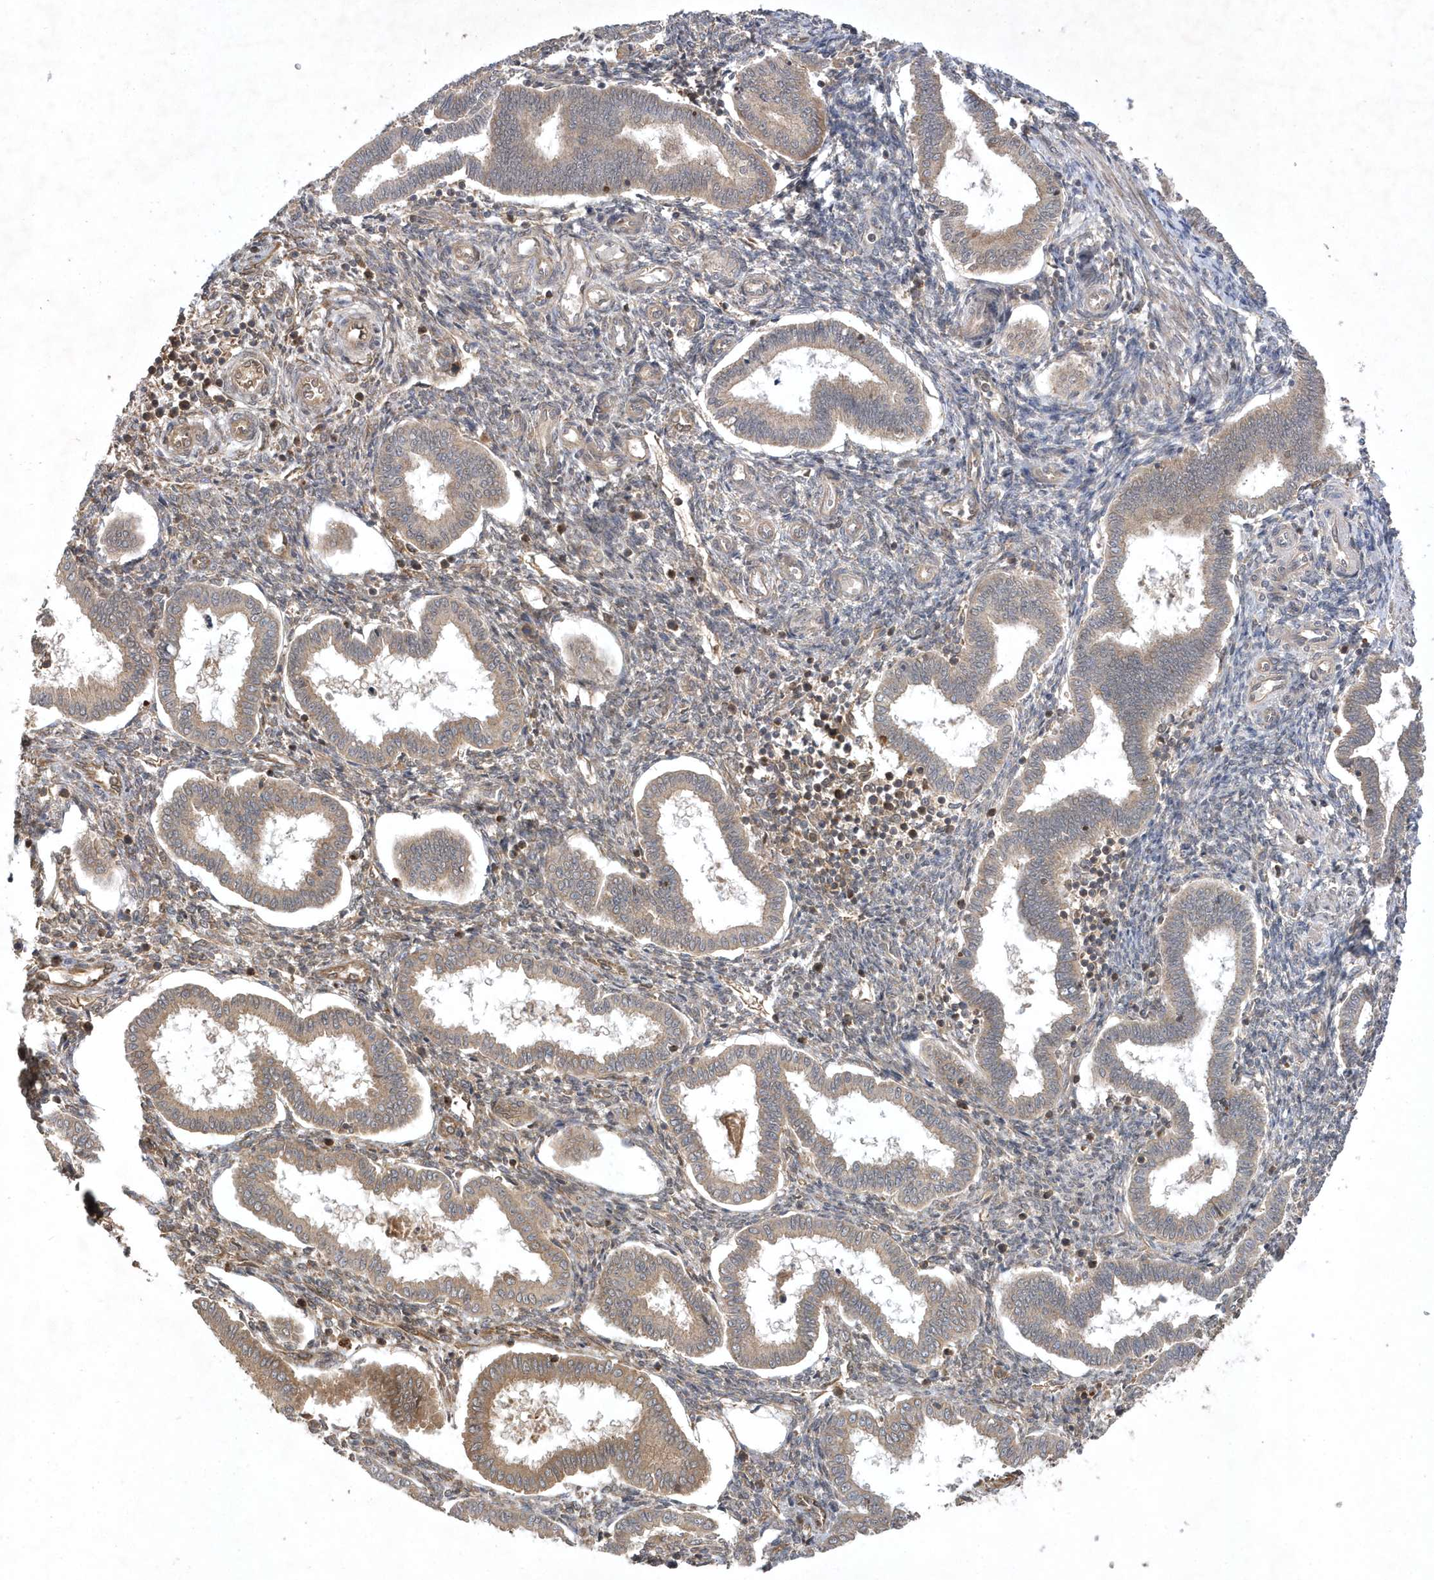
{"staining": {"intensity": "moderate", "quantity": "25%-75%", "location": "cytoplasmic/membranous"}, "tissue": "endometrium", "cell_type": "Cells in endometrial stroma", "image_type": "normal", "snomed": [{"axis": "morphology", "description": "Normal tissue, NOS"}, {"axis": "topography", "description": "Endometrium"}], "caption": "Immunohistochemical staining of unremarkable human endometrium exhibits 25%-75% levels of moderate cytoplasmic/membranous protein staining in approximately 25%-75% of cells in endometrial stroma. (Brightfield microscopy of DAB IHC at high magnification).", "gene": "GFM2", "patient": {"sex": "female", "age": 24}}